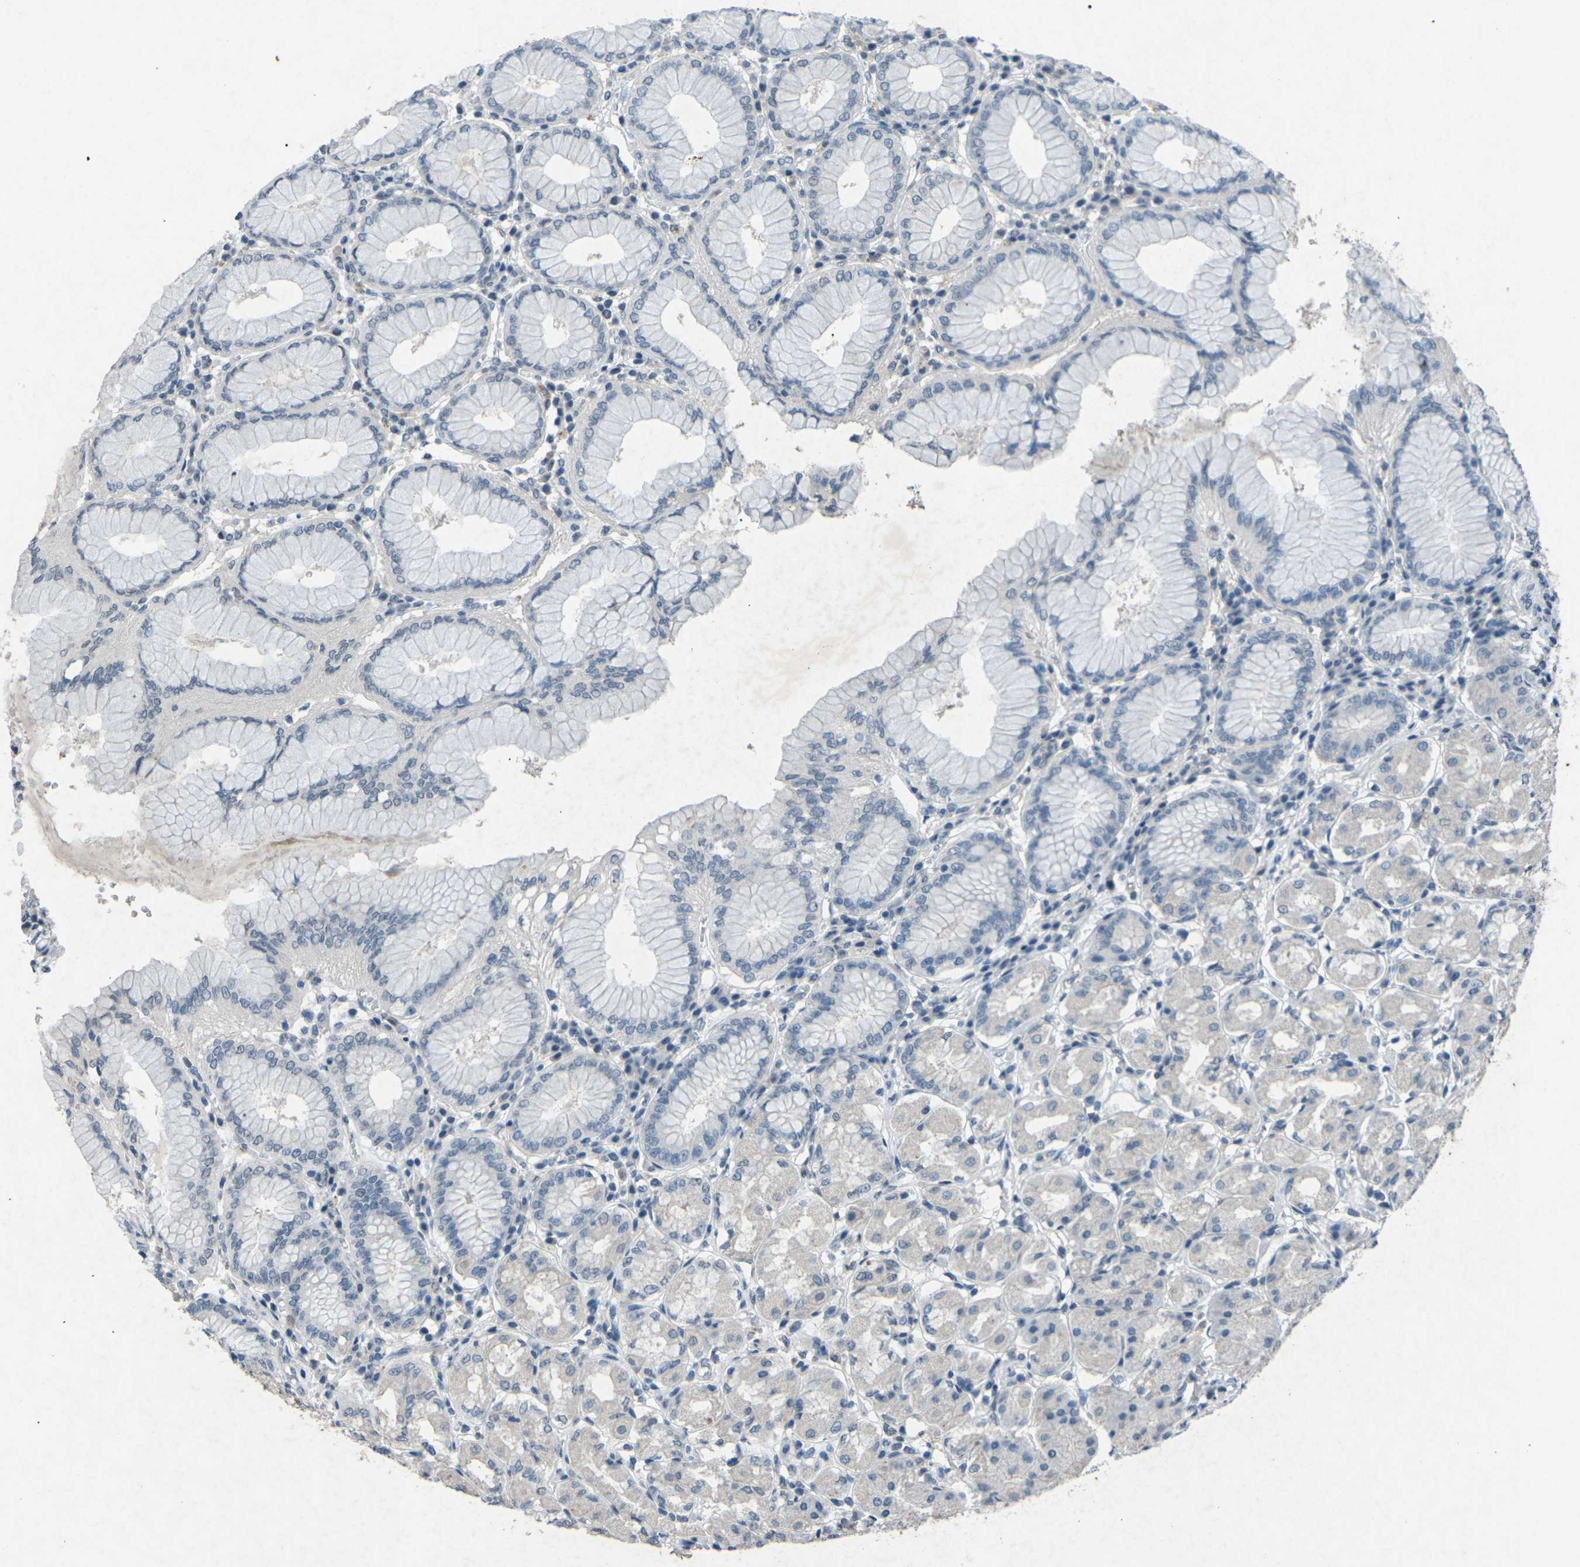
{"staining": {"intensity": "negative", "quantity": "none", "location": "none"}, "tissue": "stomach", "cell_type": "Glandular cells", "image_type": "normal", "snomed": [{"axis": "morphology", "description": "Normal tissue, NOS"}, {"axis": "topography", "description": "Stomach"}, {"axis": "topography", "description": "Stomach, lower"}], "caption": "The image displays no significant expression in glandular cells of stomach. (Brightfield microscopy of DAB (3,3'-diaminobenzidine) IHC at high magnification).", "gene": "A1BG", "patient": {"sex": "female", "age": 56}}